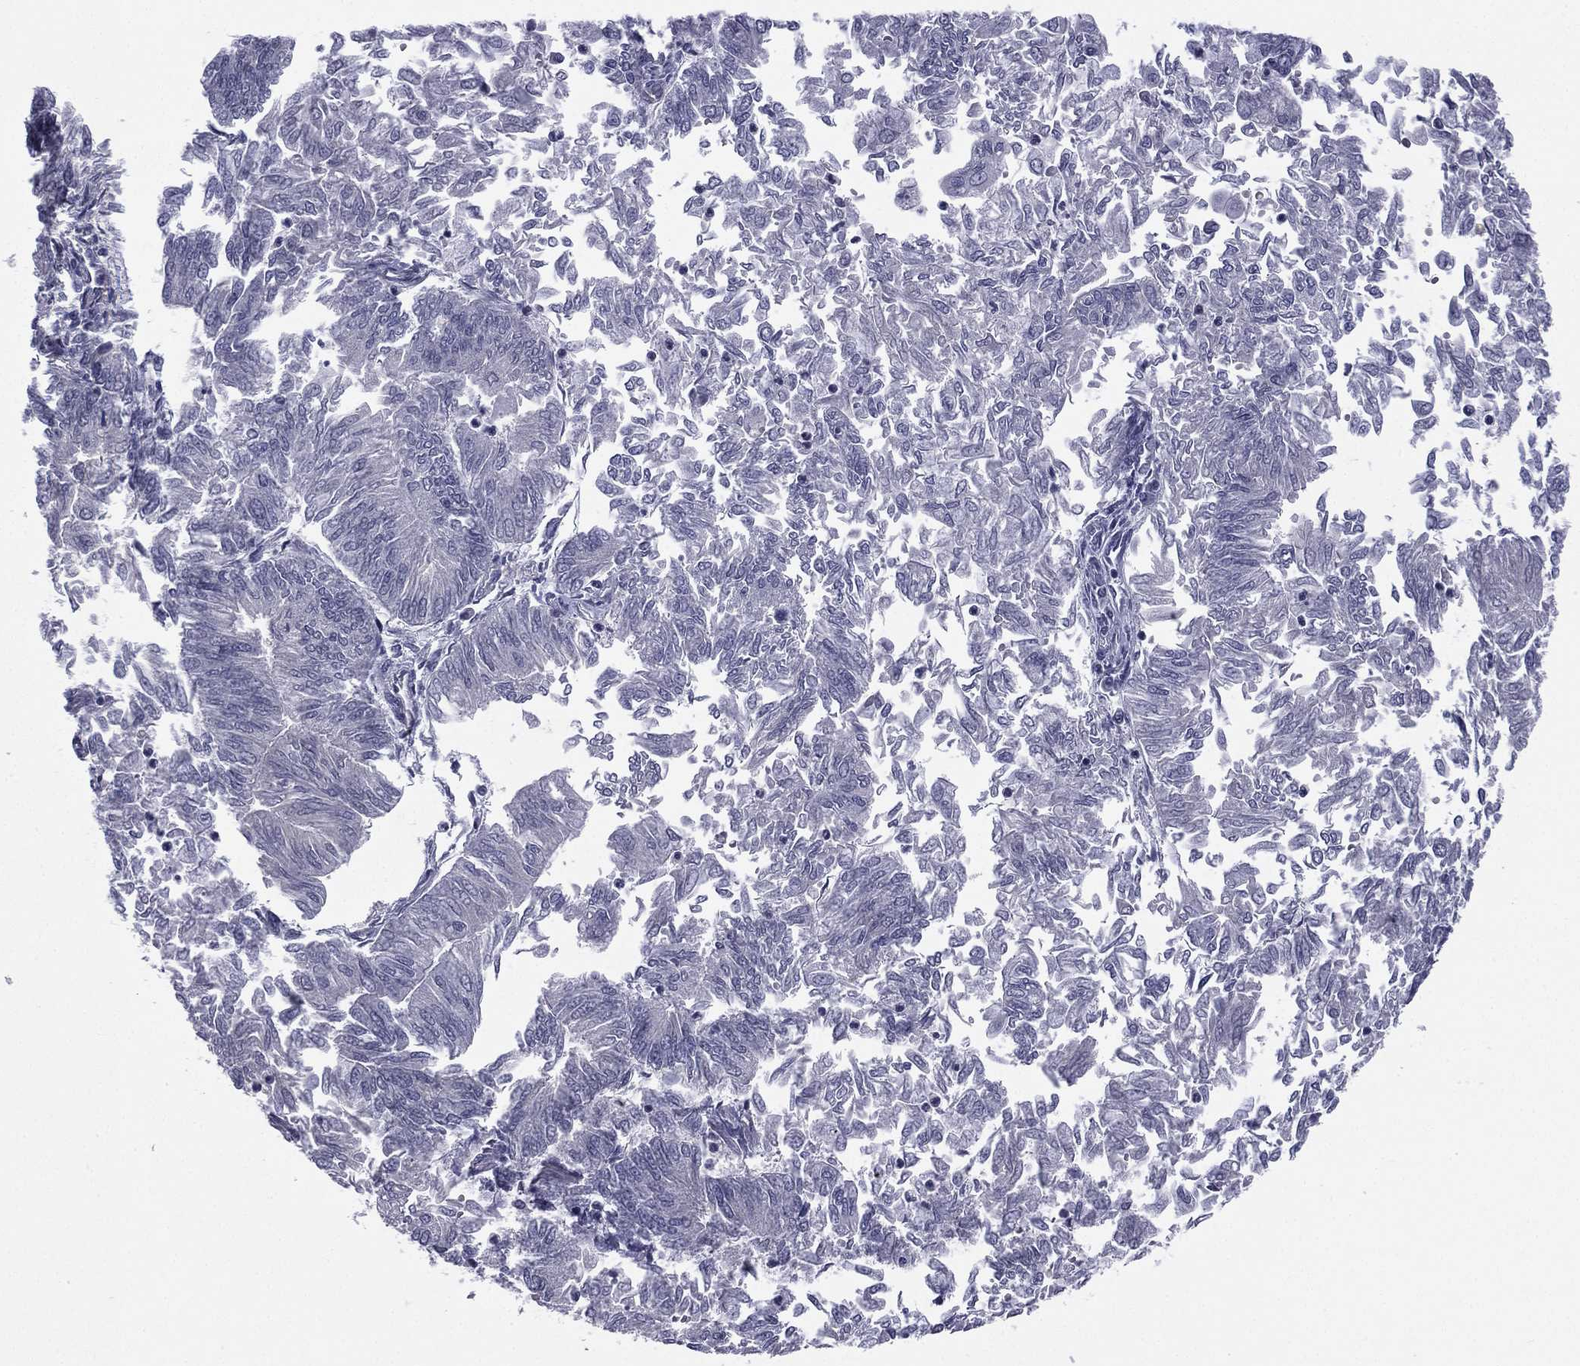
{"staining": {"intensity": "negative", "quantity": "none", "location": "none"}, "tissue": "endometrial cancer", "cell_type": "Tumor cells", "image_type": "cancer", "snomed": [{"axis": "morphology", "description": "Adenocarcinoma, NOS"}, {"axis": "topography", "description": "Endometrium"}], "caption": "Histopathology image shows no significant protein staining in tumor cells of endometrial cancer.", "gene": "ACTRT2", "patient": {"sex": "female", "age": 59}}